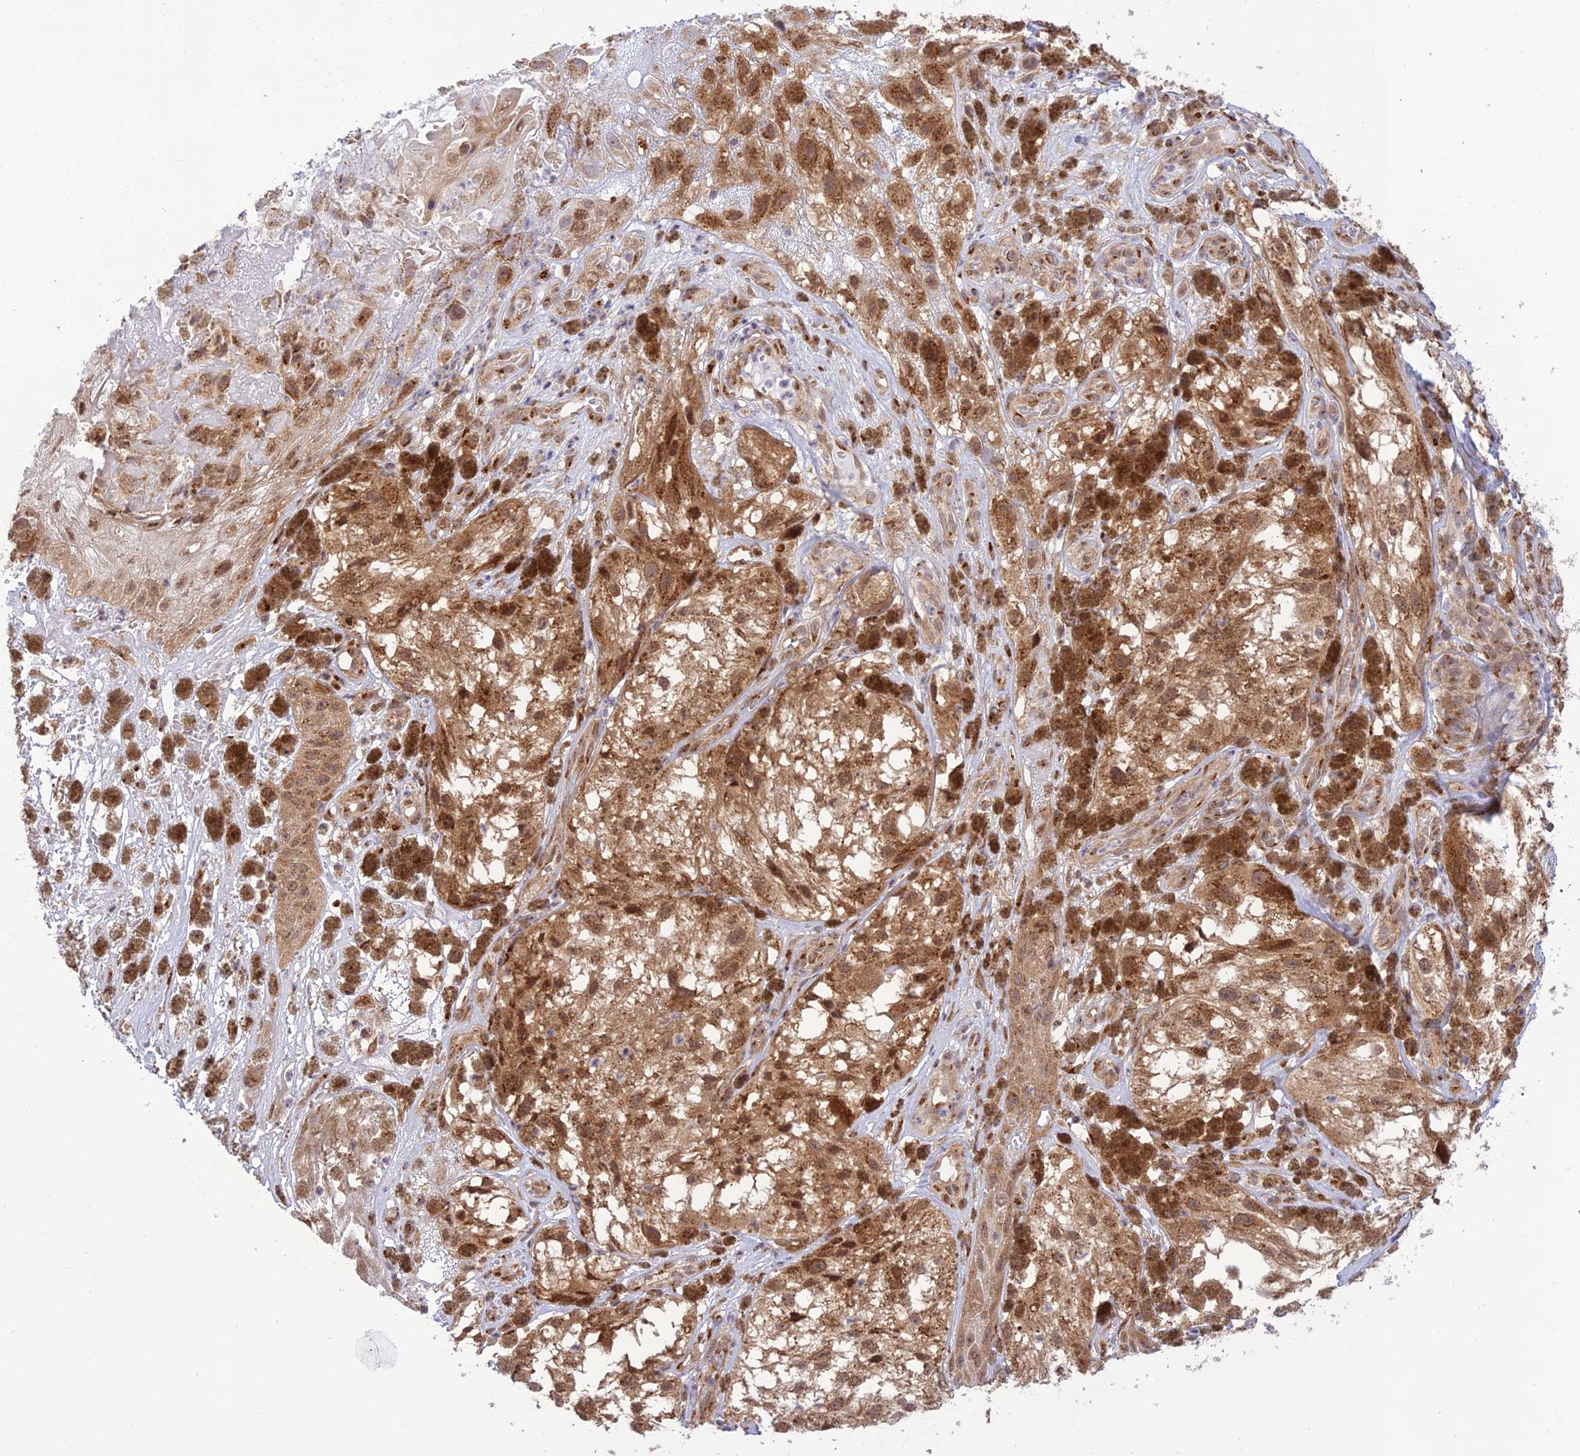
{"staining": {"intensity": "moderate", "quantity": ">75%", "location": "cytoplasmic/membranous"}, "tissue": "melanoma", "cell_type": "Tumor cells", "image_type": "cancer", "snomed": [{"axis": "morphology", "description": "Malignant melanoma, NOS"}, {"axis": "topography", "description": "Skin"}], "caption": "This photomicrograph displays immunohistochemistry staining of human malignant melanoma, with medium moderate cytoplasmic/membranous positivity in approximately >75% of tumor cells.", "gene": "GOLGA3", "patient": {"sex": "male", "age": 88}}